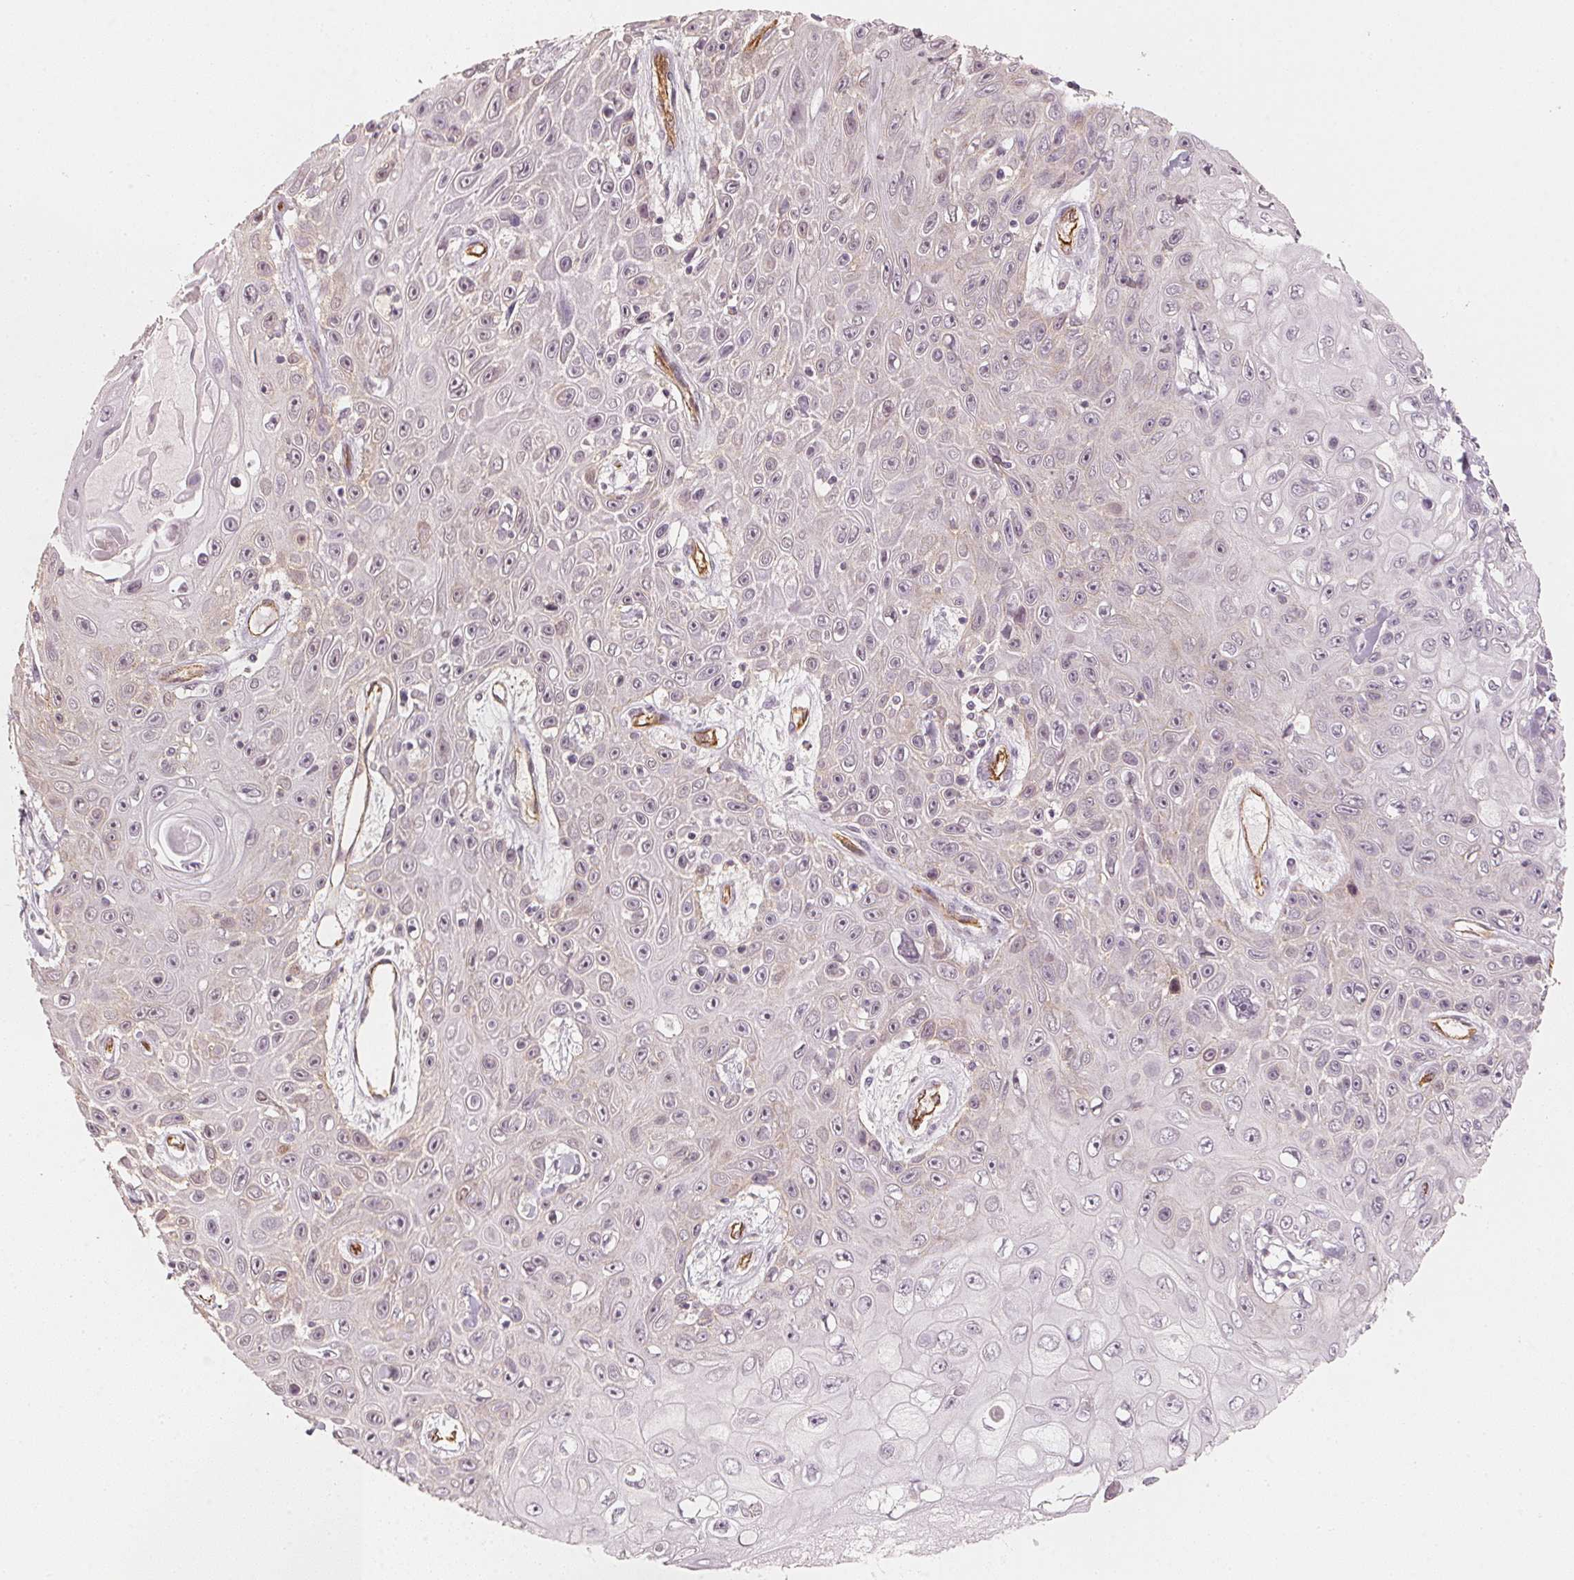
{"staining": {"intensity": "negative", "quantity": "none", "location": "none"}, "tissue": "skin cancer", "cell_type": "Tumor cells", "image_type": "cancer", "snomed": [{"axis": "morphology", "description": "Squamous cell carcinoma, NOS"}, {"axis": "topography", "description": "Skin"}], "caption": "IHC of skin cancer demonstrates no expression in tumor cells.", "gene": "CIB1", "patient": {"sex": "male", "age": 82}}